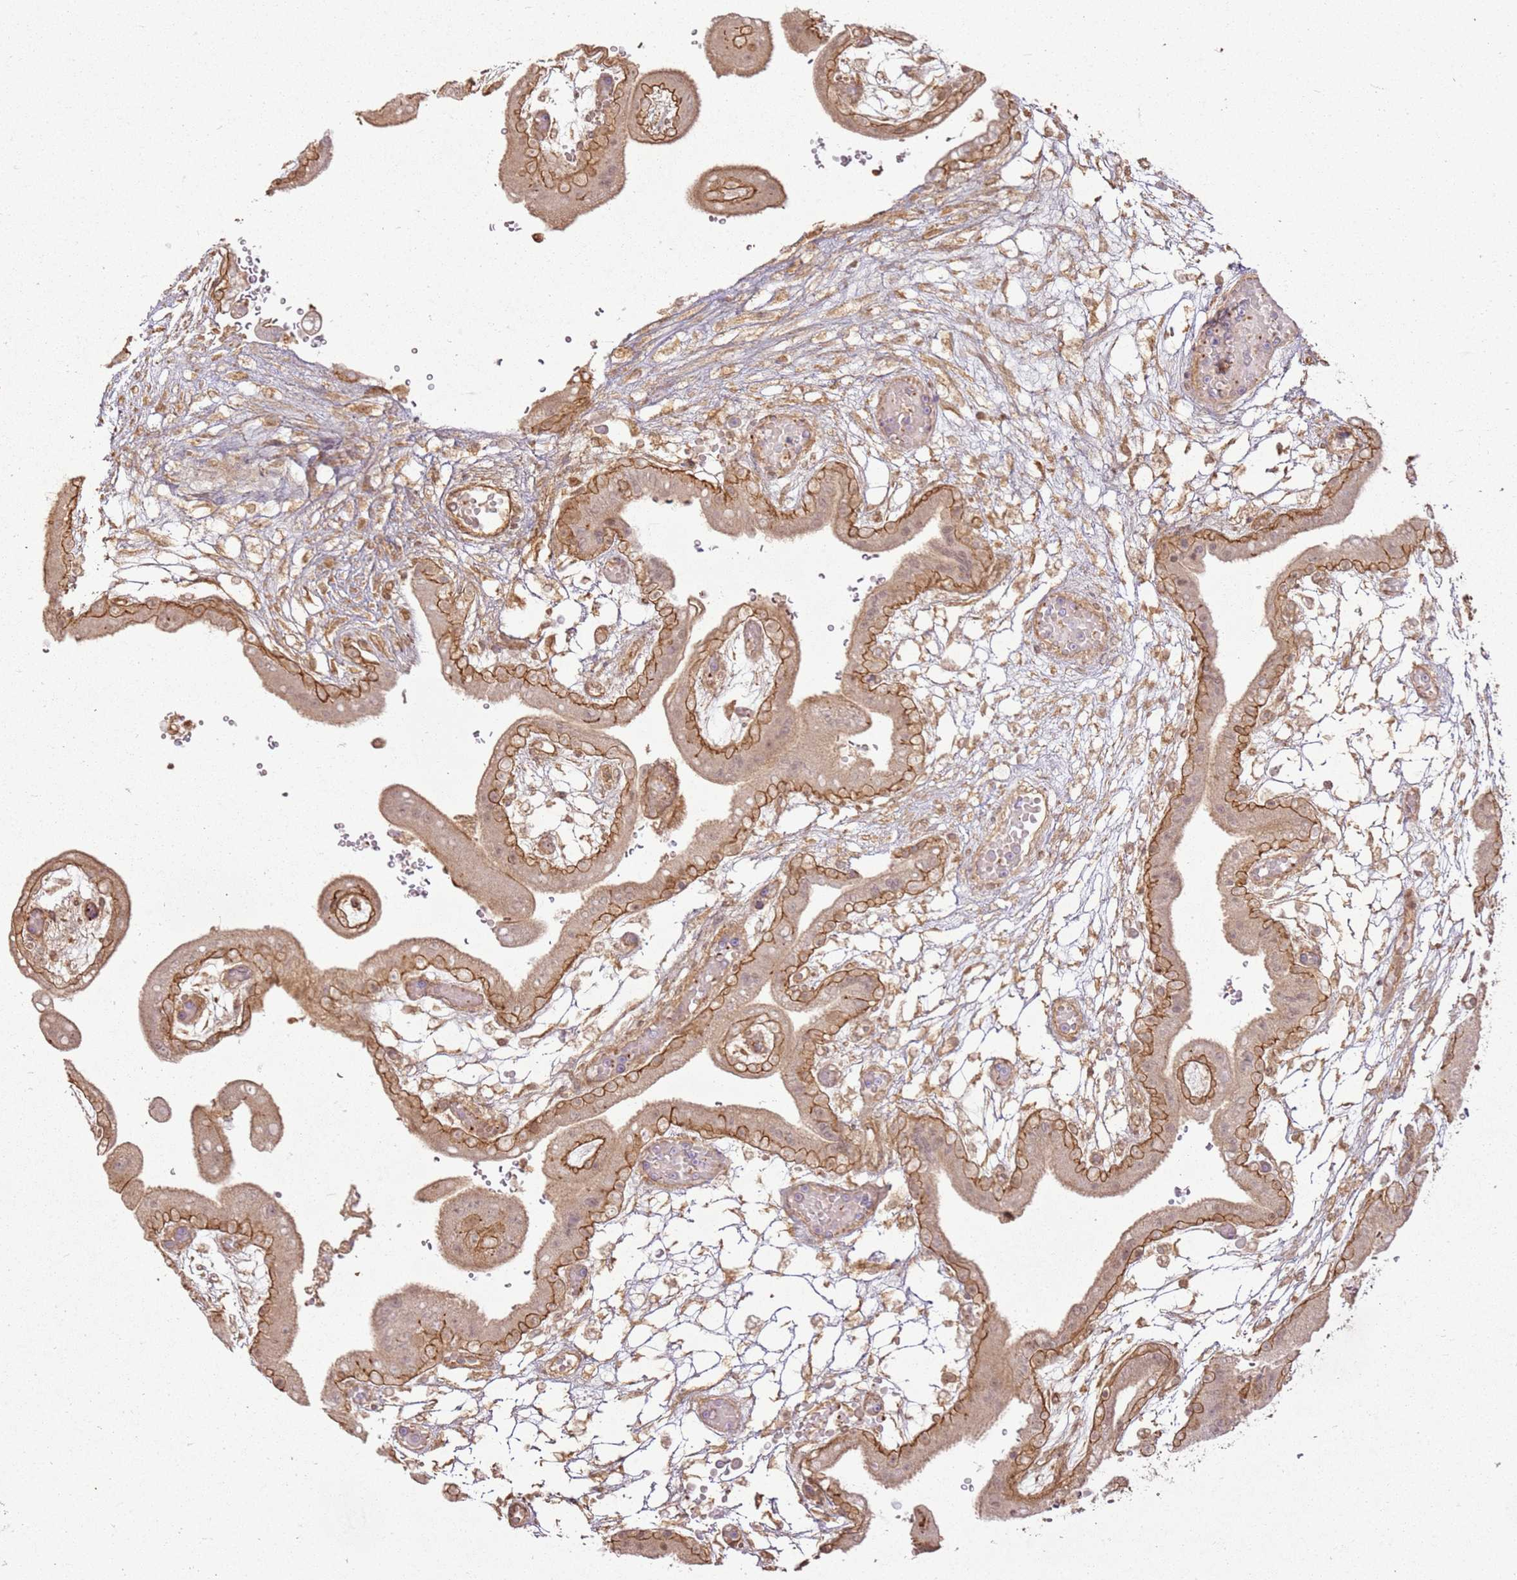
{"staining": {"intensity": "strong", "quantity": "25%-75%", "location": "cytoplasmic/membranous"}, "tissue": "placenta", "cell_type": "Trophoblastic cells", "image_type": "normal", "snomed": [{"axis": "morphology", "description": "Normal tissue, NOS"}, {"axis": "topography", "description": "Placenta"}], "caption": "This is a micrograph of immunohistochemistry staining of benign placenta, which shows strong expression in the cytoplasmic/membranous of trophoblastic cells.", "gene": "ZNF776", "patient": {"sex": "female", "age": 18}}